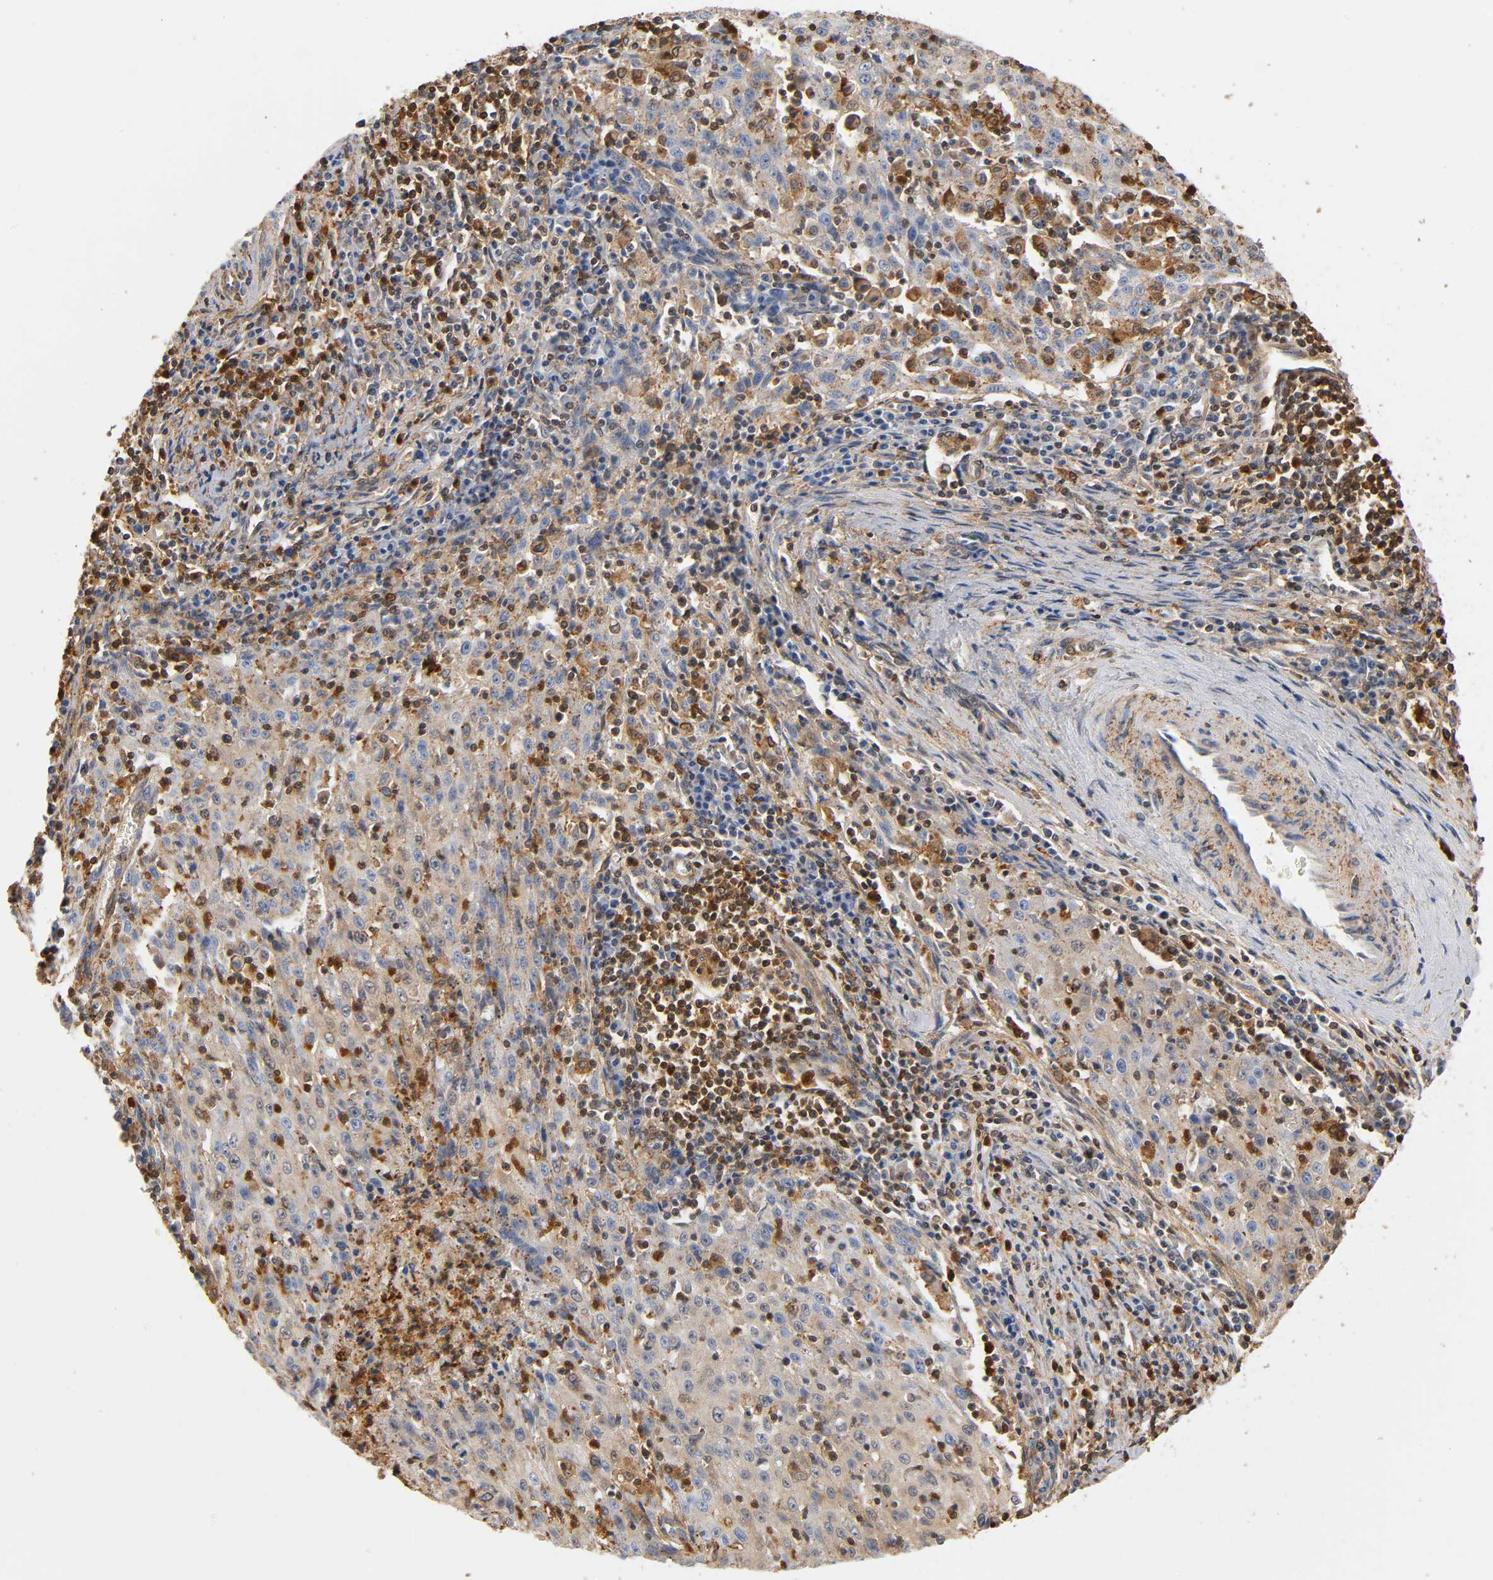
{"staining": {"intensity": "weak", "quantity": ">75%", "location": "cytoplasmic/membranous"}, "tissue": "cervical cancer", "cell_type": "Tumor cells", "image_type": "cancer", "snomed": [{"axis": "morphology", "description": "Squamous cell carcinoma, NOS"}, {"axis": "topography", "description": "Cervix"}], "caption": "Cervical squamous cell carcinoma stained with DAB (3,3'-diaminobenzidine) IHC reveals low levels of weak cytoplasmic/membranous staining in about >75% of tumor cells. Ihc stains the protein of interest in brown and the nuclei are stained blue.", "gene": "ANXA11", "patient": {"sex": "female", "age": 27}}